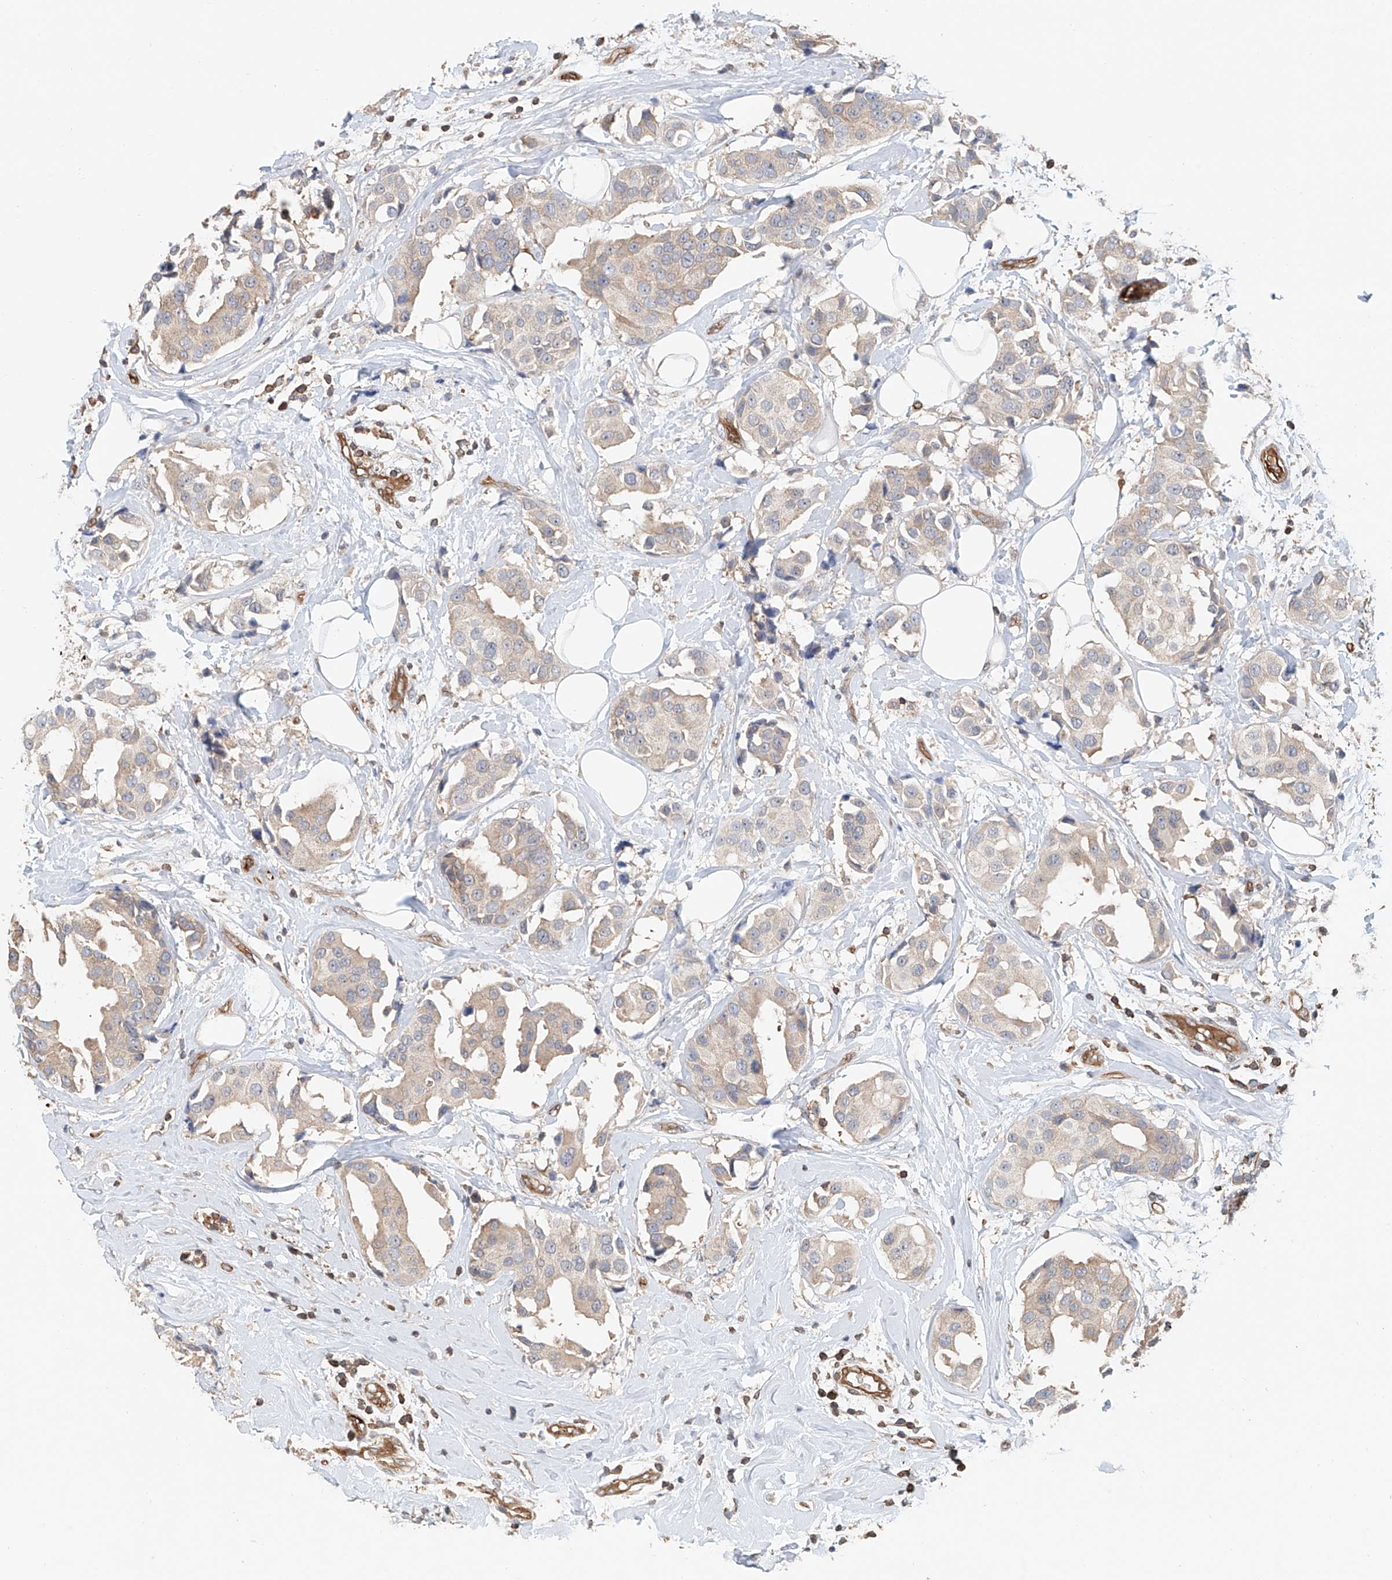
{"staining": {"intensity": "weak", "quantity": "25%-75%", "location": "cytoplasmic/membranous"}, "tissue": "breast cancer", "cell_type": "Tumor cells", "image_type": "cancer", "snomed": [{"axis": "morphology", "description": "Normal tissue, NOS"}, {"axis": "morphology", "description": "Duct carcinoma"}, {"axis": "topography", "description": "Breast"}], "caption": "A brown stain highlights weak cytoplasmic/membranous positivity of a protein in invasive ductal carcinoma (breast) tumor cells.", "gene": "FRYL", "patient": {"sex": "female", "age": 39}}